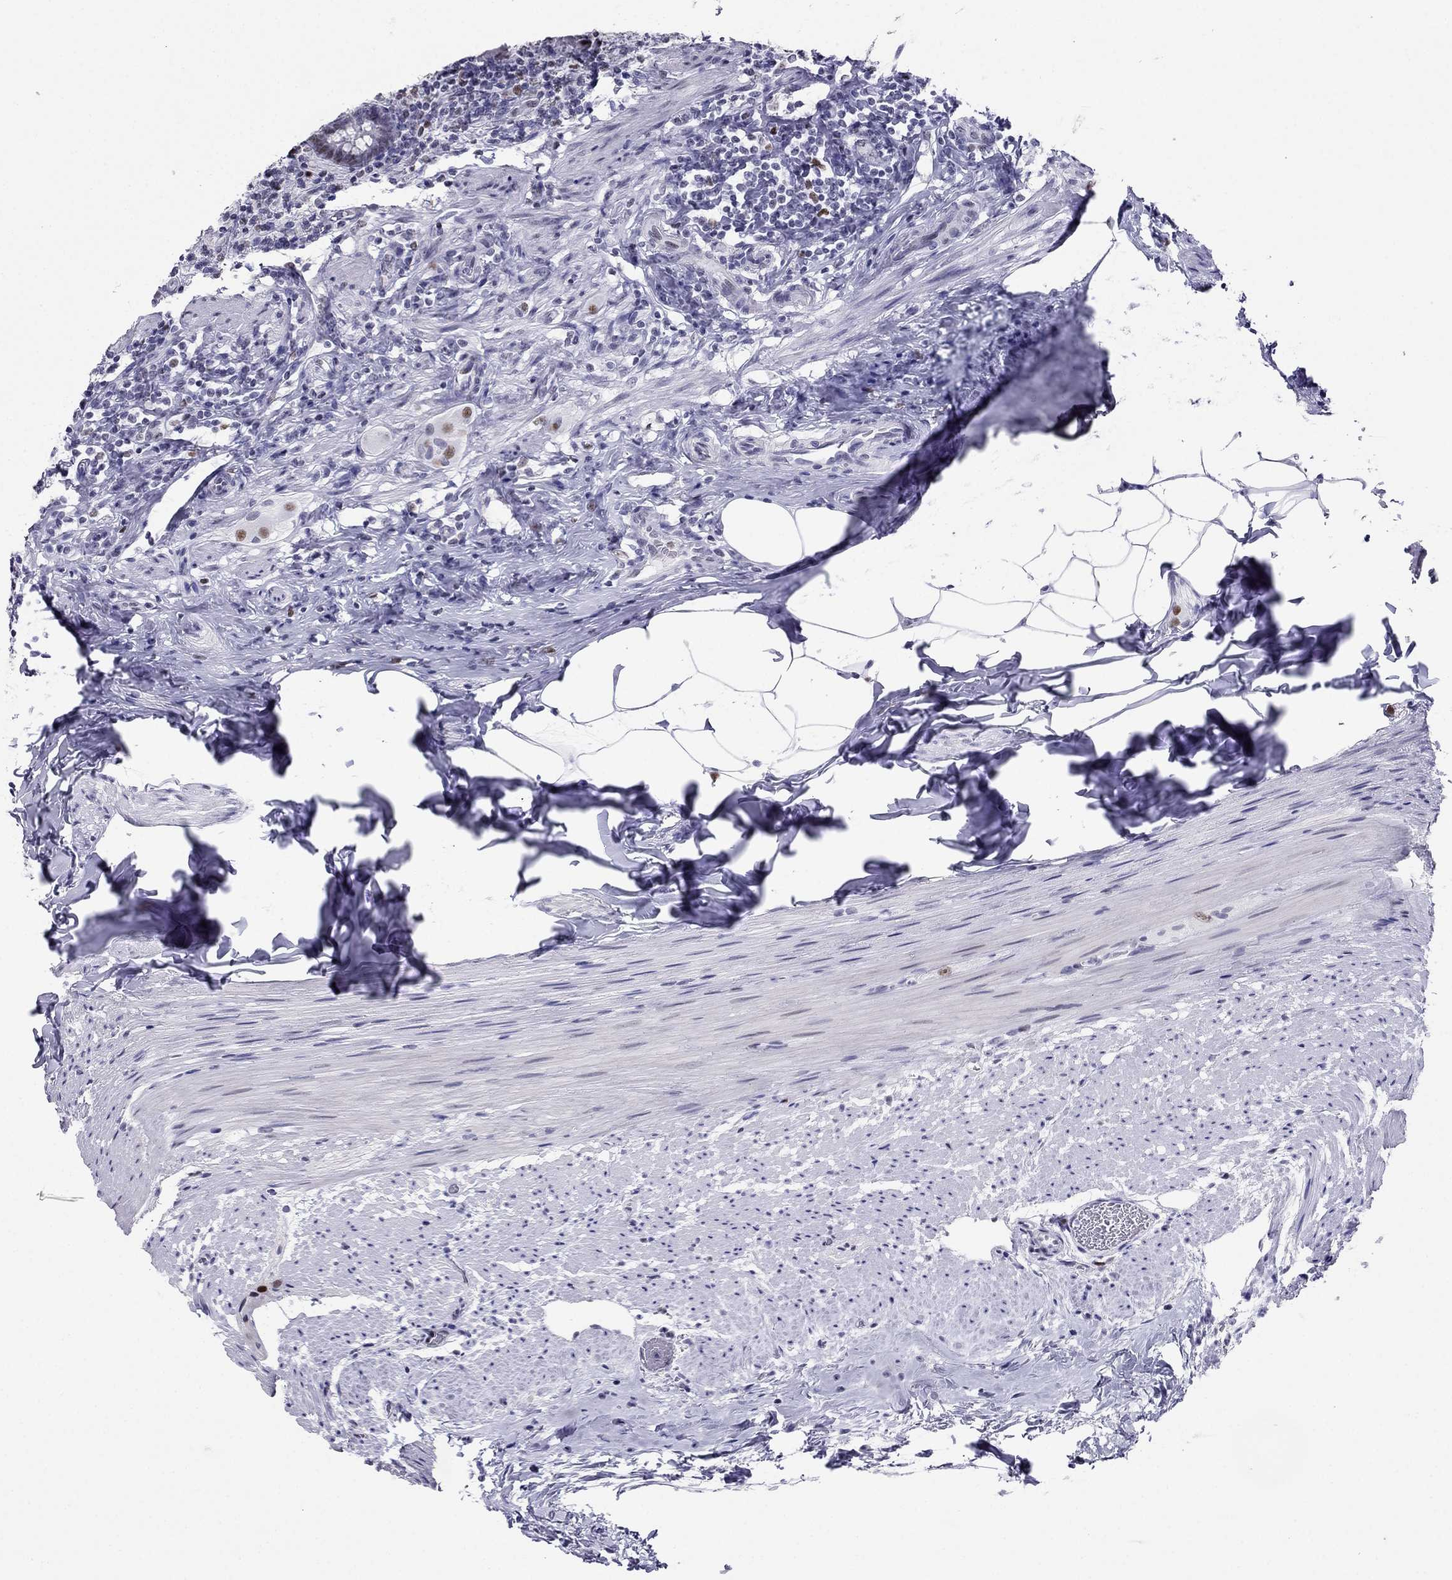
{"staining": {"intensity": "moderate", "quantity": "<25%", "location": "nuclear"}, "tissue": "appendix", "cell_type": "Glandular cells", "image_type": "normal", "snomed": [{"axis": "morphology", "description": "Normal tissue, NOS"}, {"axis": "topography", "description": "Appendix"}], "caption": "Moderate nuclear protein expression is identified in approximately <25% of glandular cells in appendix.", "gene": "PPM1G", "patient": {"sex": "male", "age": 47}}